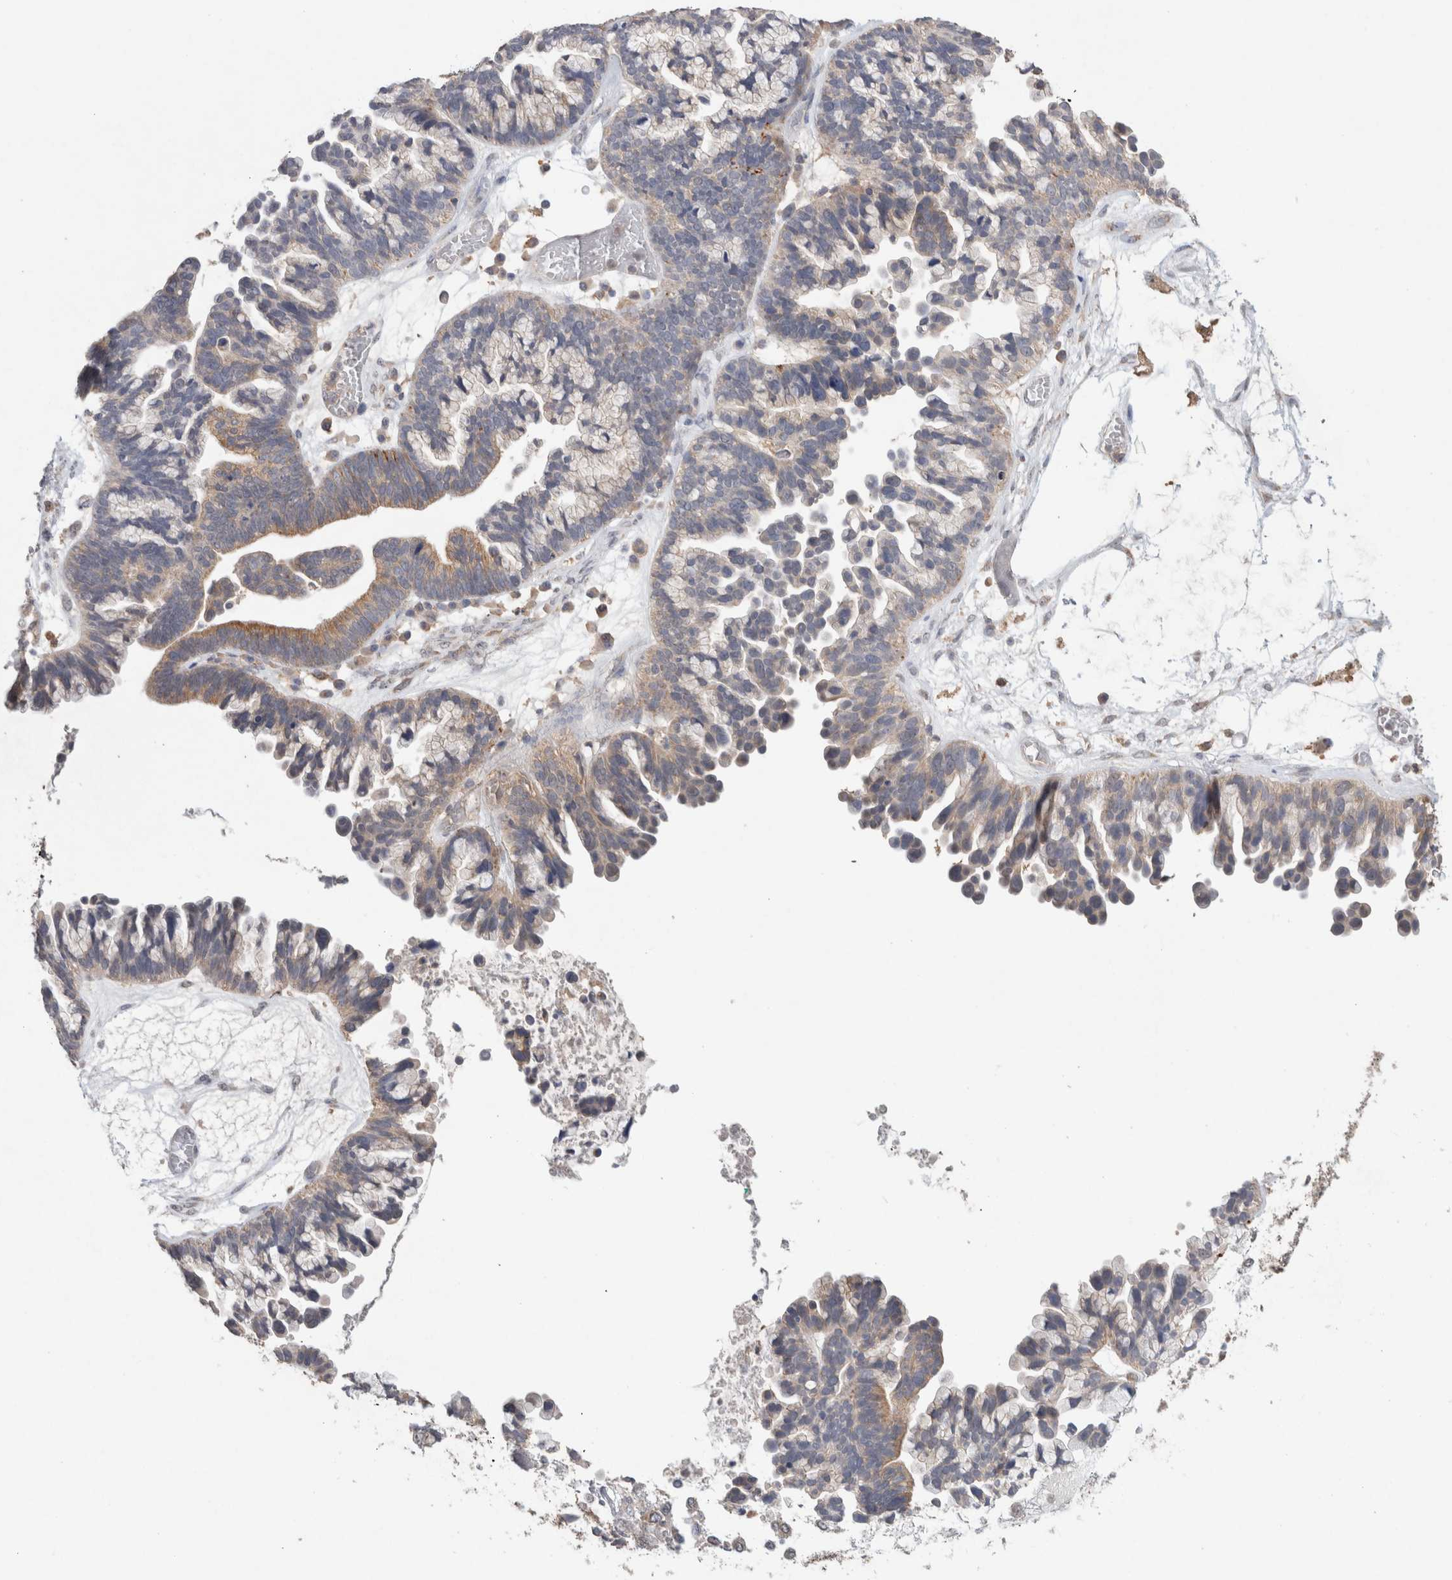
{"staining": {"intensity": "weak", "quantity": "25%-75%", "location": "cytoplasmic/membranous"}, "tissue": "ovarian cancer", "cell_type": "Tumor cells", "image_type": "cancer", "snomed": [{"axis": "morphology", "description": "Cystadenocarcinoma, serous, NOS"}, {"axis": "topography", "description": "Ovary"}], "caption": "Protein expression analysis of human ovarian cancer (serous cystadenocarcinoma) reveals weak cytoplasmic/membranous staining in about 25%-75% of tumor cells.", "gene": "RAB14", "patient": {"sex": "female", "age": 56}}